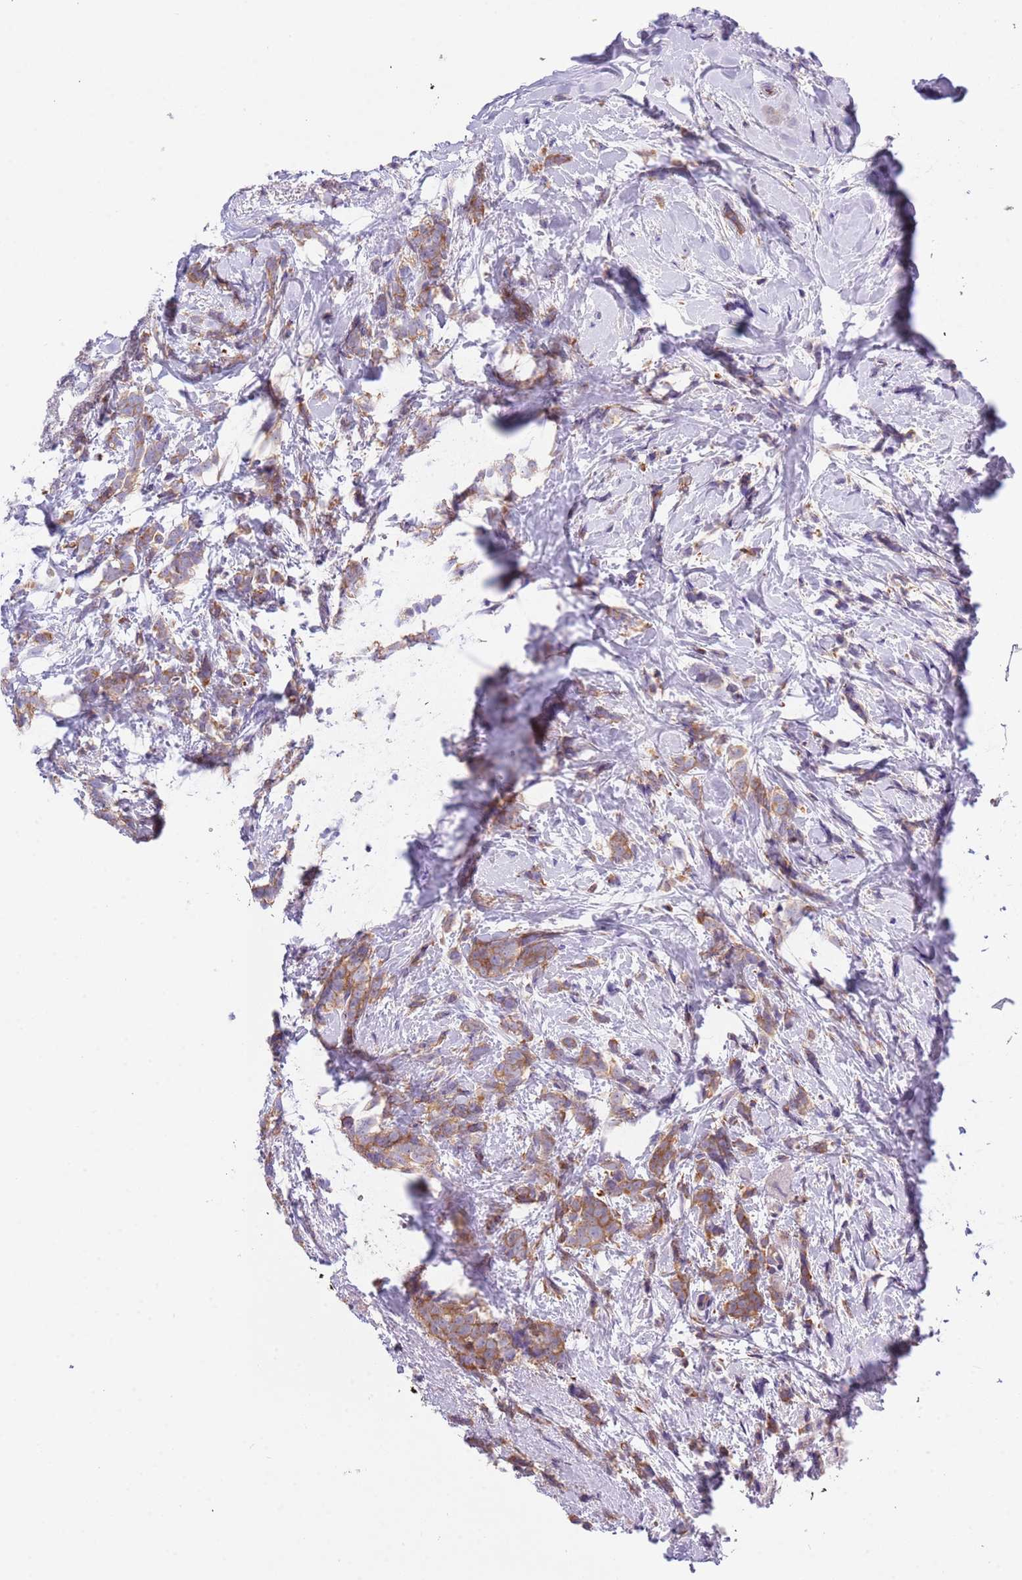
{"staining": {"intensity": "moderate", "quantity": ">75%", "location": "cytoplasmic/membranous"}, "tissue": "breast cancer", "cell_type": "Tumor cells", "image_type": "cancer", "snomed": [{"axis": "morphology", "description": "Lobular carcinoma"}, {"axis": "topography", "description": "Breast"}], "caption": "Moderate cytoplasmic/membranous expression for a protein is appreciated in about >75% of tumor cells of breast lobular carcinoma using immunohistochemistry (IHC).", "gene": "STIP1", "patient": {"sex": "female", "age": 58}}